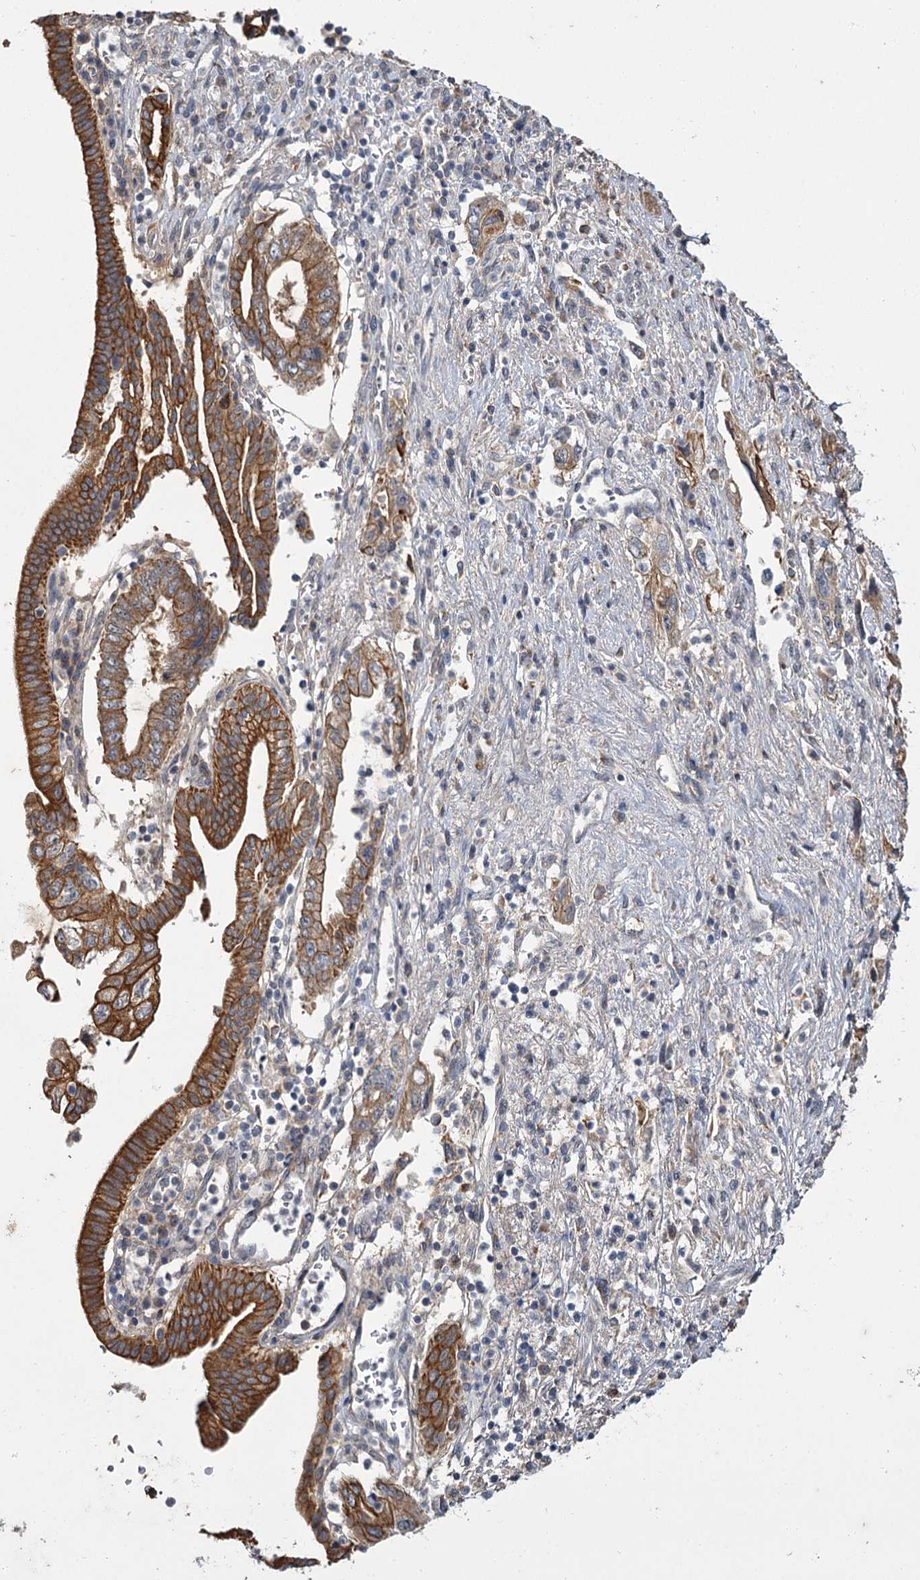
{"staining": {"intensity": "strong", "quantity": ">75%", "location": "cytoplasmic/membranous"}, "tissue": "pancreatic cancer", "cell_type": "Tumor cells", "image_type": "cancer", "snomed": [{"axis": "morphology", "description": "Adenocarcinoma, NOS"}, {"axis": "topography", "description": "Pancreas"}], "caption": "Pancreatic cancer (adenocarcinoma) tissue displays strong cytoplasmic/membranous positivity in about >75% of tumor cells, visualized by immunohistochemistry.", "gene": "MFN1", "patient": {"sex": "female", "age": 73}}